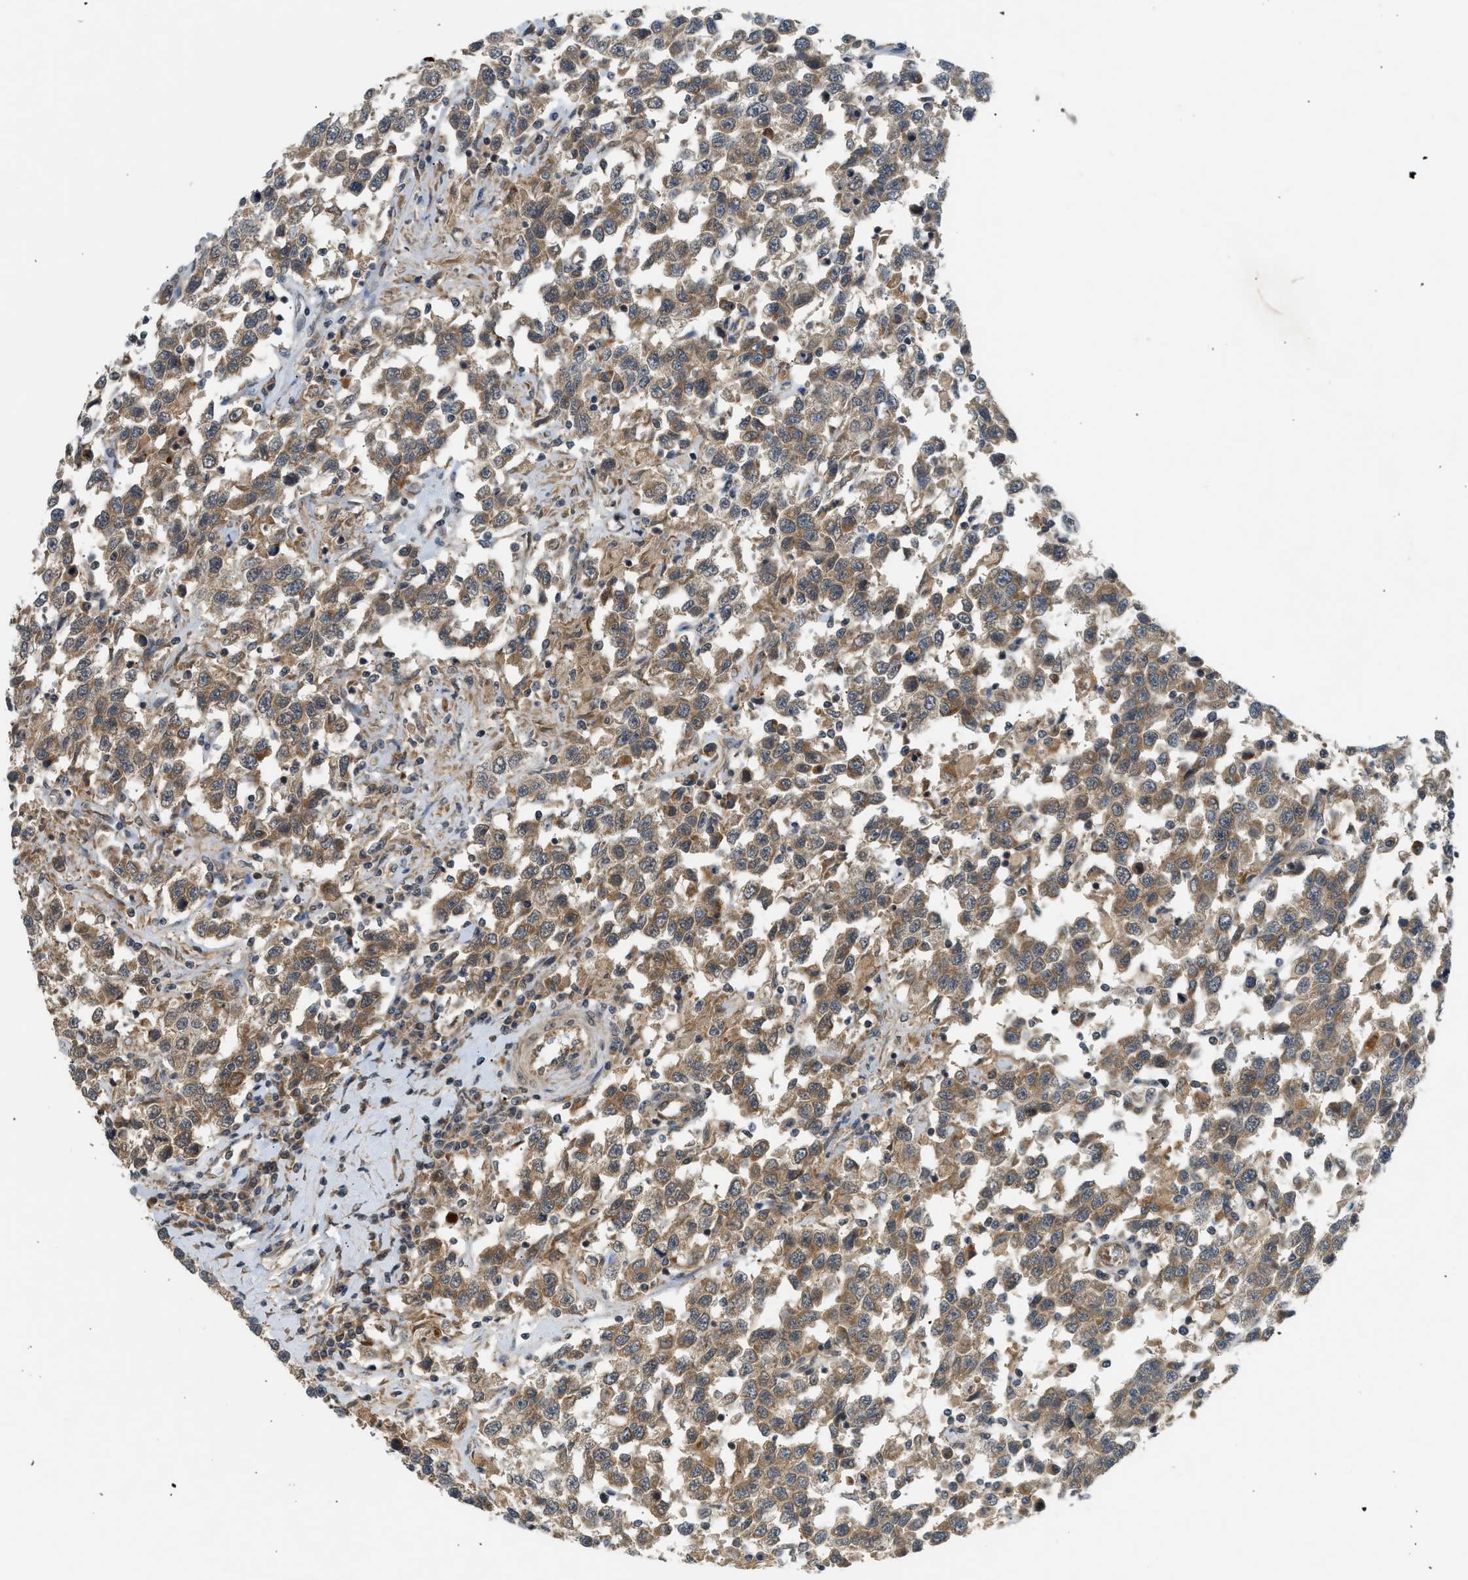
{"staining": {"intensity": "moderate", "quantity": ">75%", "location": "cytoplasmic/membranous"}, "tissue": "testis cancer", "cell_type": "Tumor cells", "image_type": "cancer", "snomed": [{"axis": "morphology", "description": "Seminoma, NOS"}, {"axis": "topography", "description": "Testis"}], "caption": "Immunohistochemical staining of testis cancer (seminoma) exhibits medium levels of moderate cytoplasmic/membranous staining in about >75% of tumor cells.", "gene": "ADCY8", "patient": {"sex": "male", "age": 41}}